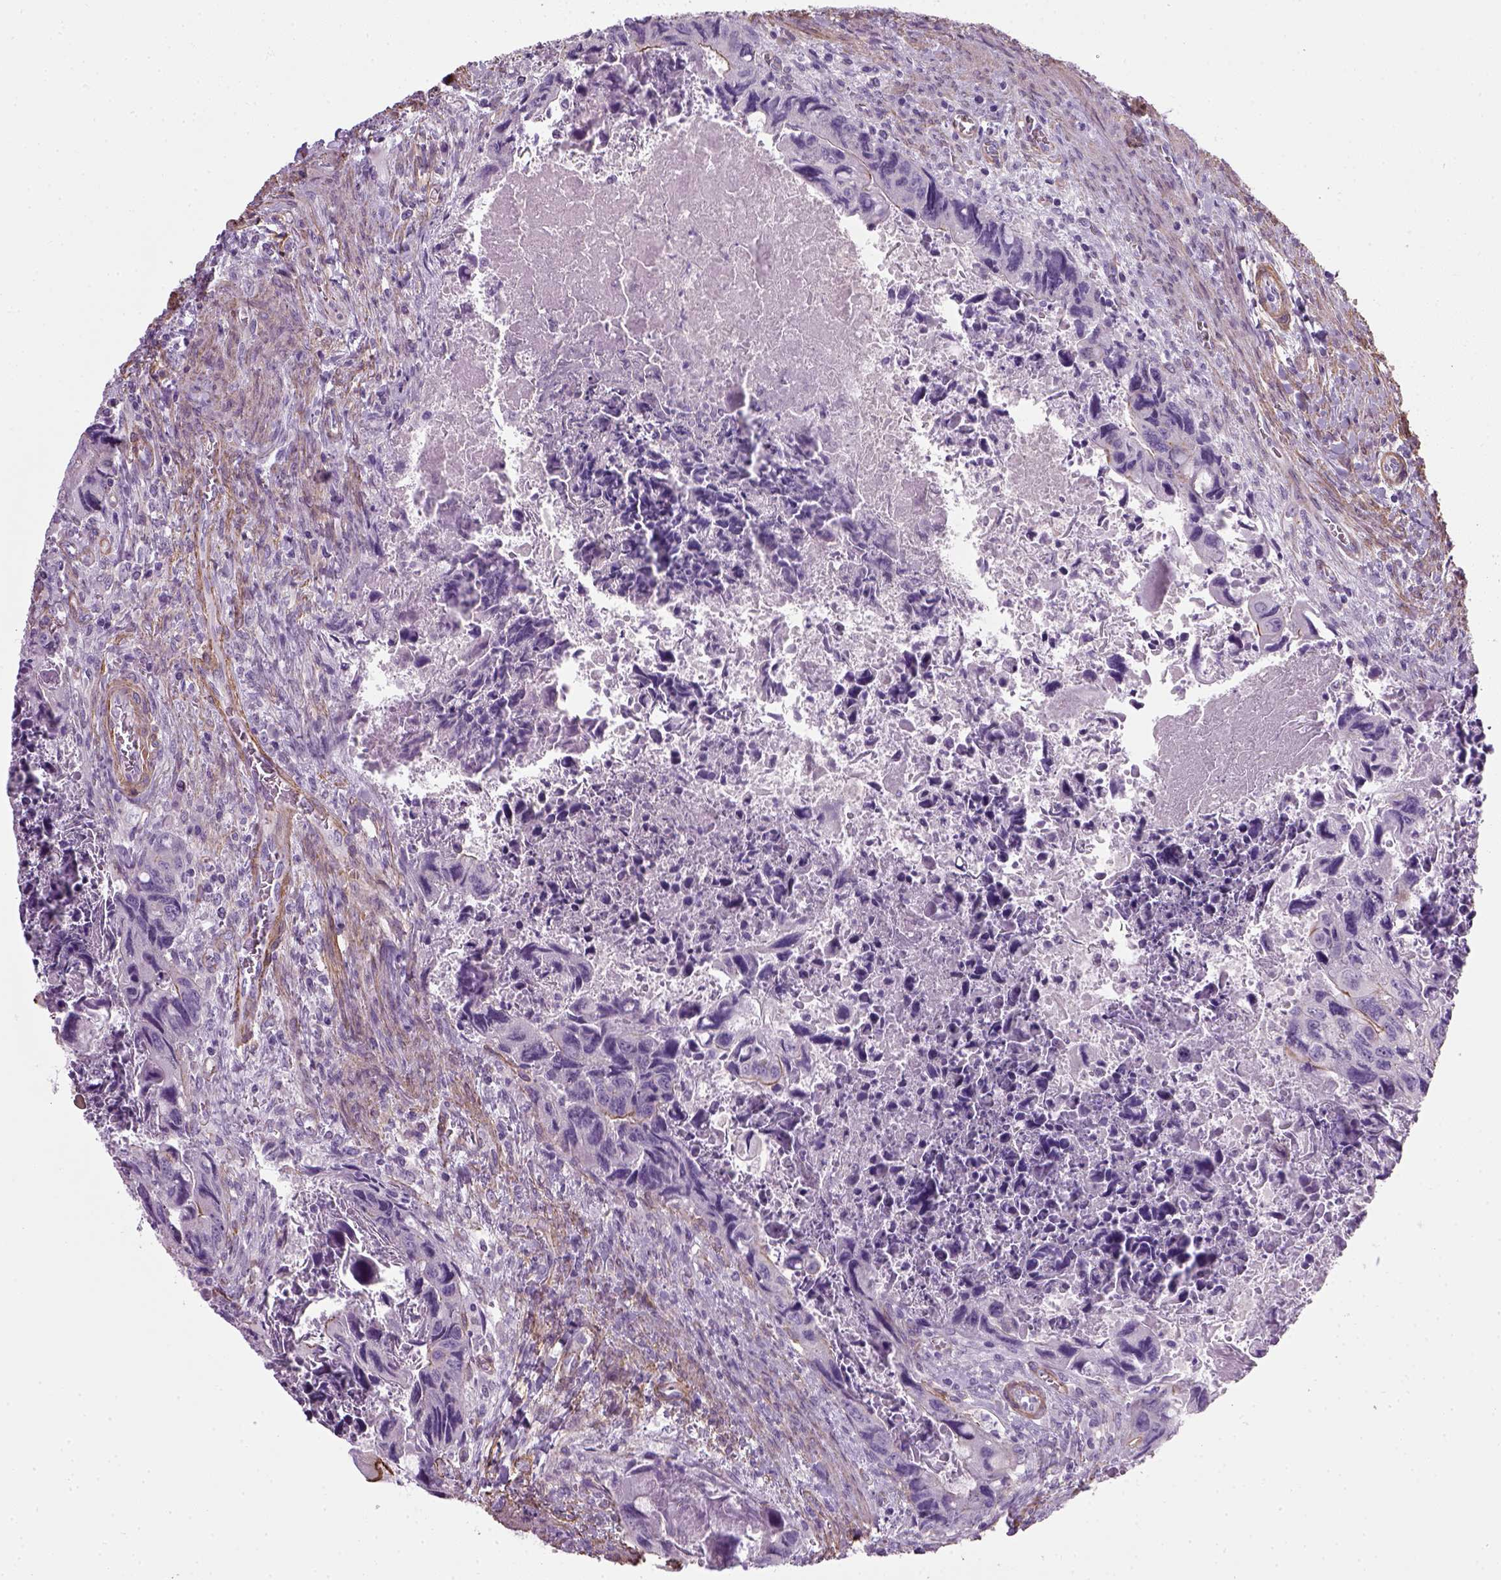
{"staining": {"intensity": "negative", "quantity": "none", "location": "none"}, "tissue": "colorectal cancer", "cell_type": "Tumor cells", "image_type": "cancer", "snomed": [{"axis": "morphology", "description": "Adenocarcinoma, NOS"}, {"axis": "topography", "description": "Rectum"}], "caption": "This is a photomicrograph of immunohistochemistry (IHC) staining of colorectal cancer (adenocarcinoma), which shows no positivity in tumor cells.", "gene": "FAM161A", "patient": {"sex": "male", "age": 62}}